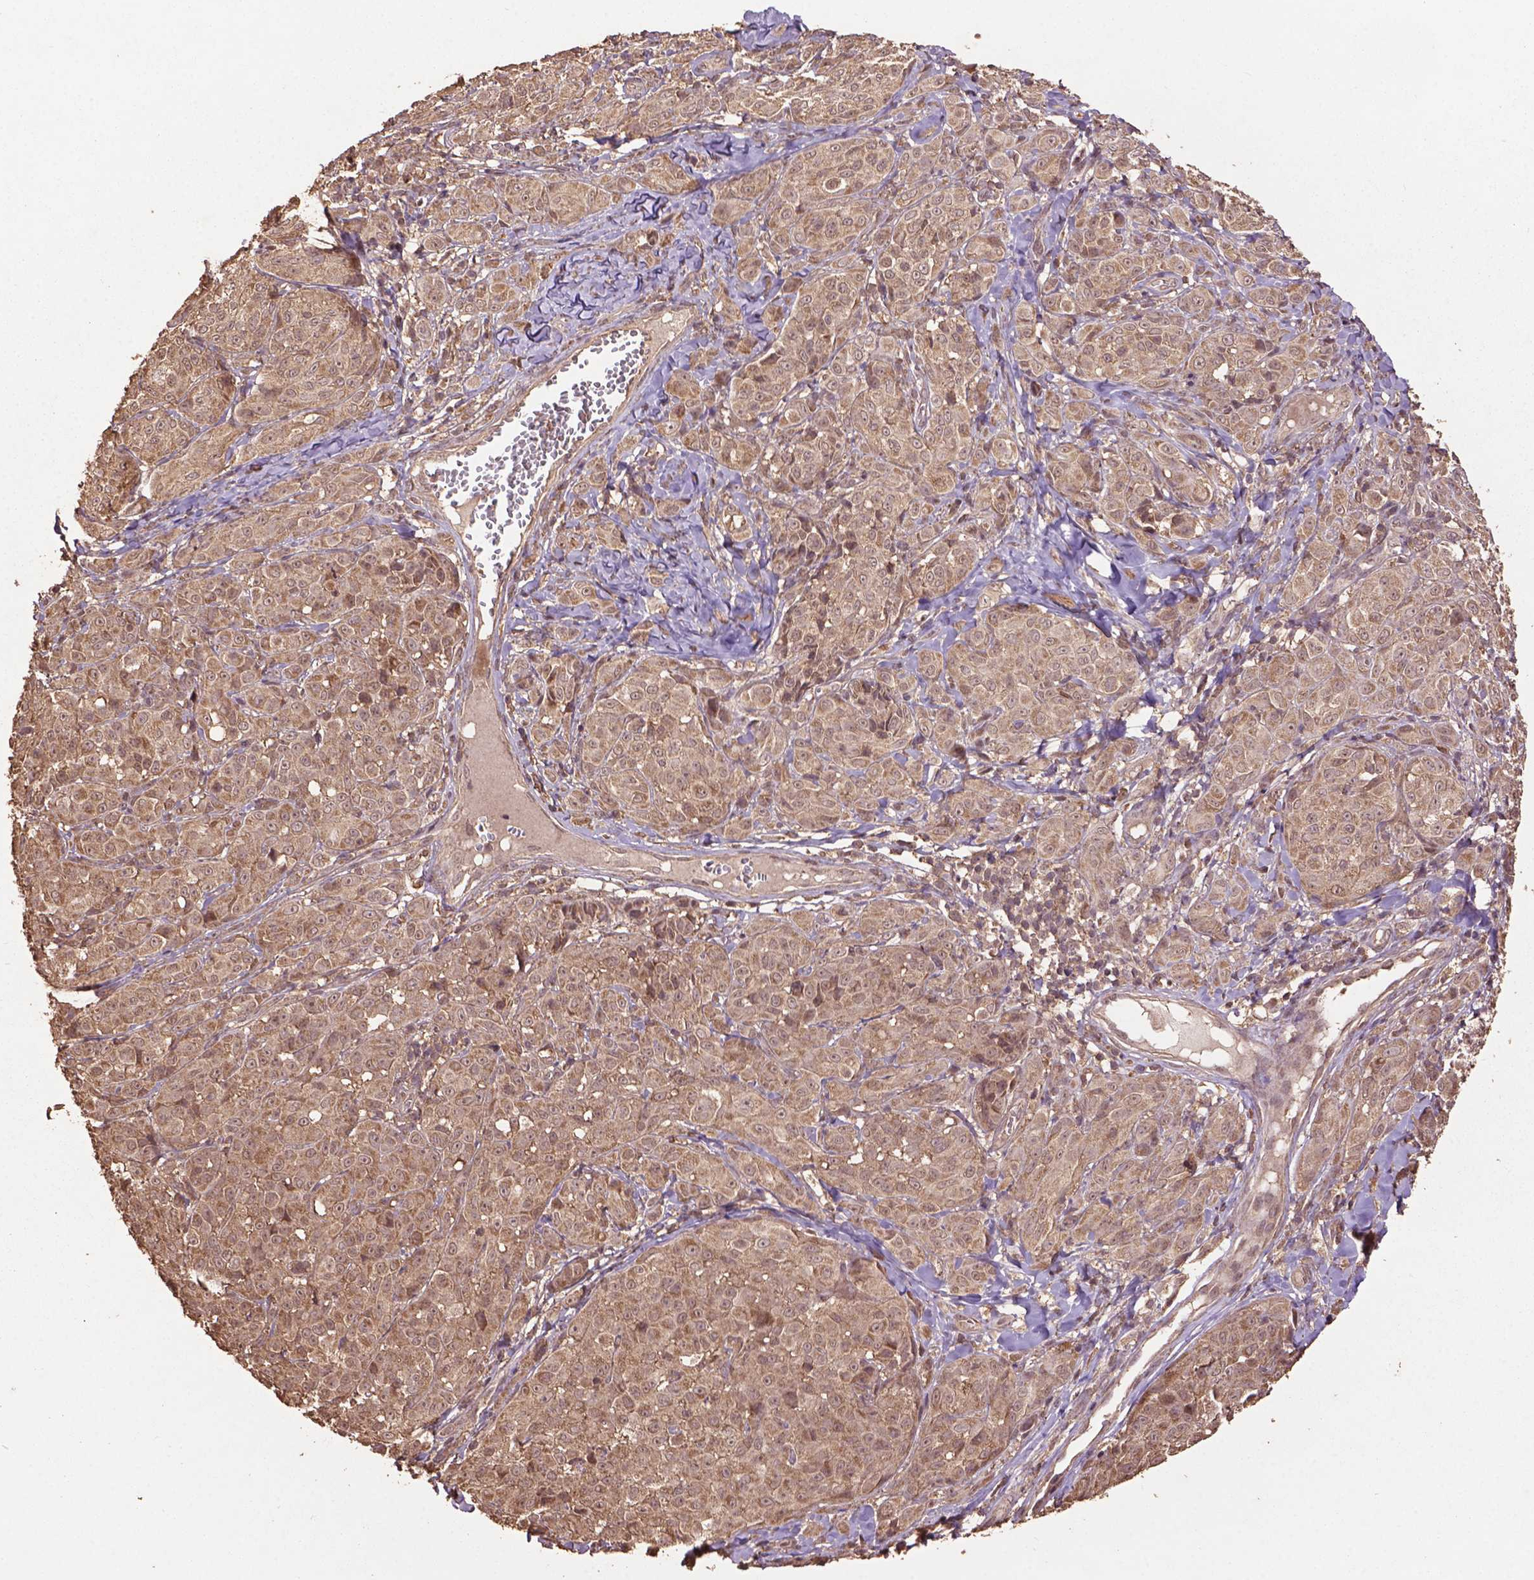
{"staining": {"intensity": "weak", "quantity": ">75%", "location": "cytoplasmic/membranous"}, "tissue": "melanoma", "cell_type": "Tumor cells", "image_type": "cancer", "snomed": [{"axis": "morphology", "description": "Malignant melanoma, NOS"}, {"axis": "topography", "description": "Skin"}], "caption": "The micrograph exhibits a brown stain indicating the presence of a protein in the cytoplasmic/membranous of tumor cells in melanoma.", "gene": "BABAM1", "patient": {"sex": "male", "age": 89}}